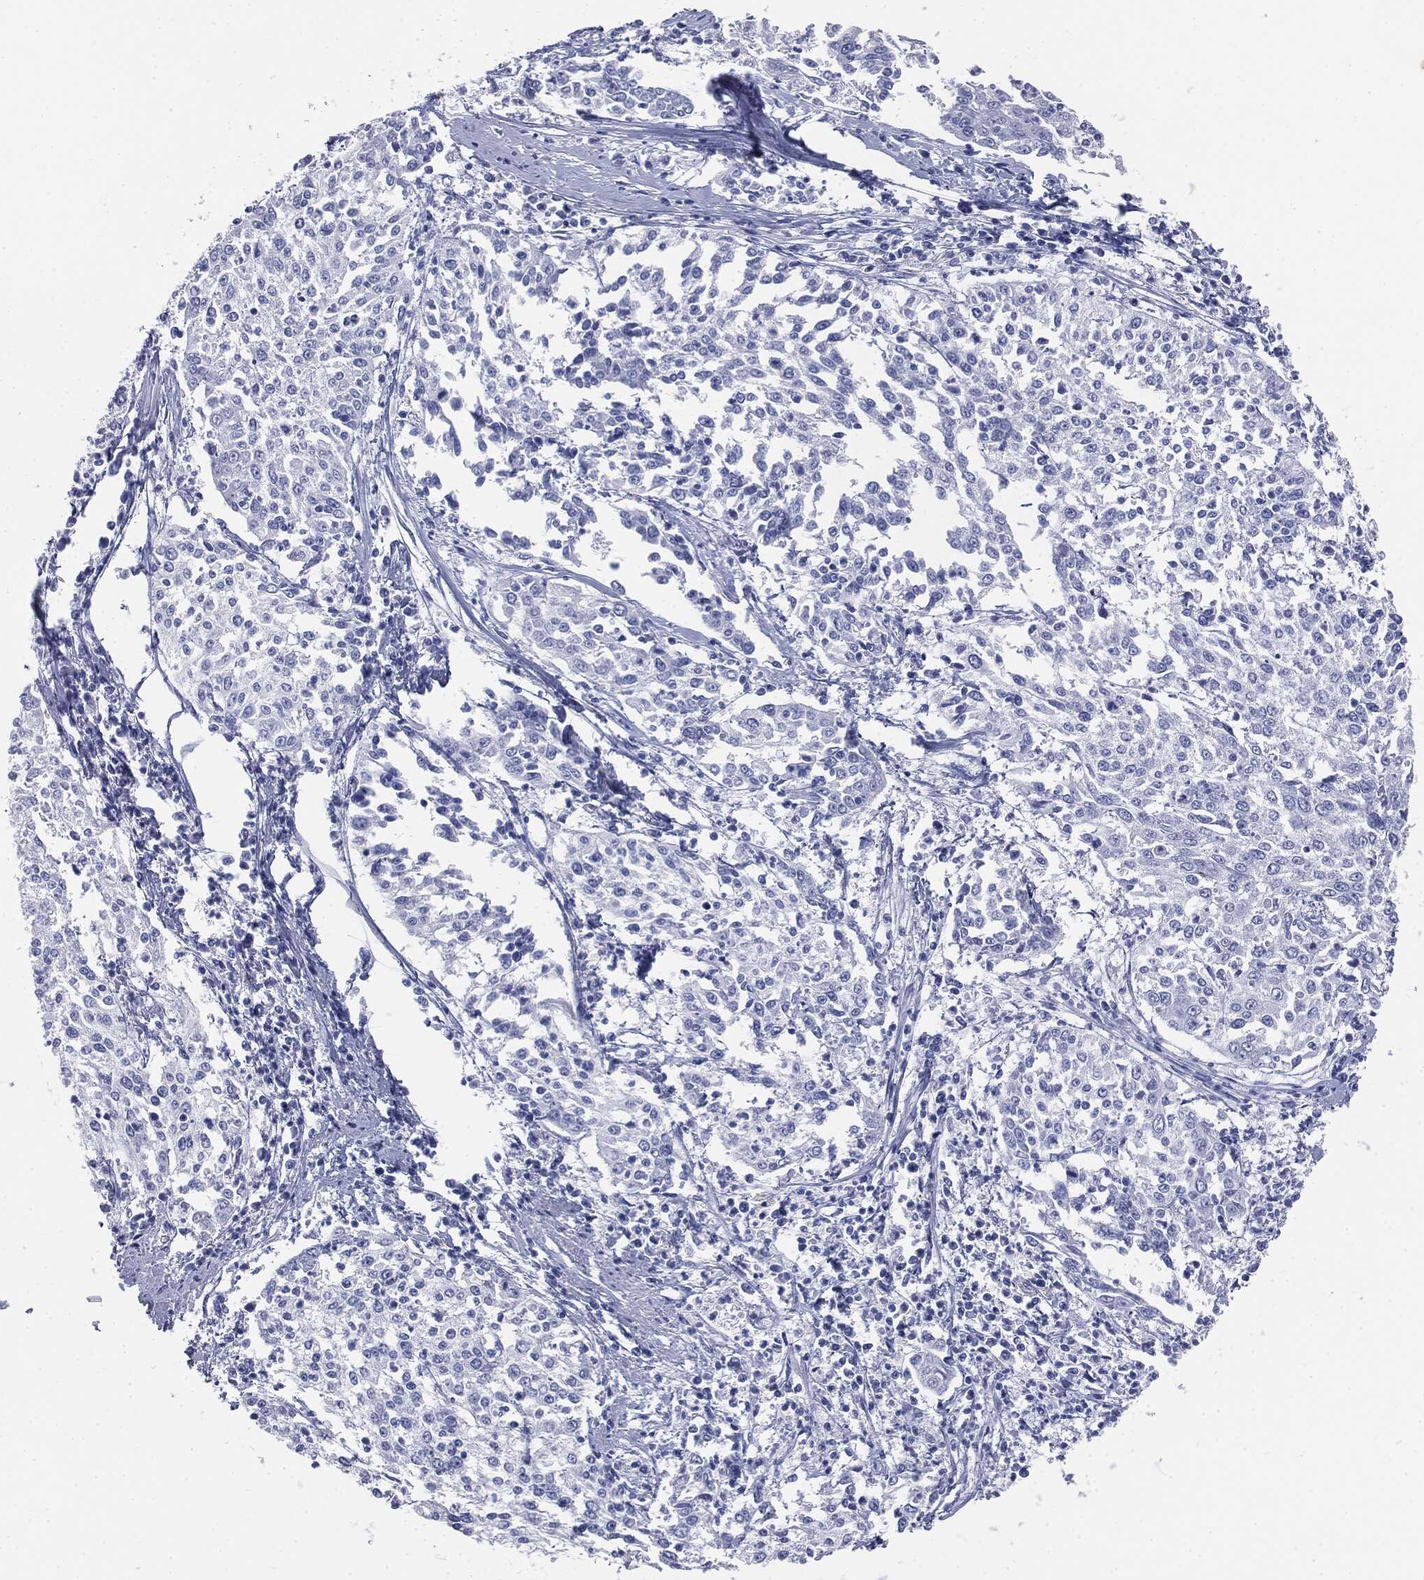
{"staining": {"intensity": "negative", "quantity": "none", "location": "none"}, "tissue": "cervical cancer", "cell_type": "Tumor cells", "image_type": "cancer", "snomed": [{"axis": "morphology", "description": "Squamous cell carcinoma, NOS"}, {"axis": "topography", "description": "Cervix"}], "caption": "Tumor cells show no significant expression in cervical cancer (squamous cell carcinoma).", "gene": "MUC5AC", "patient": {"sex": "female", "age": 41}}